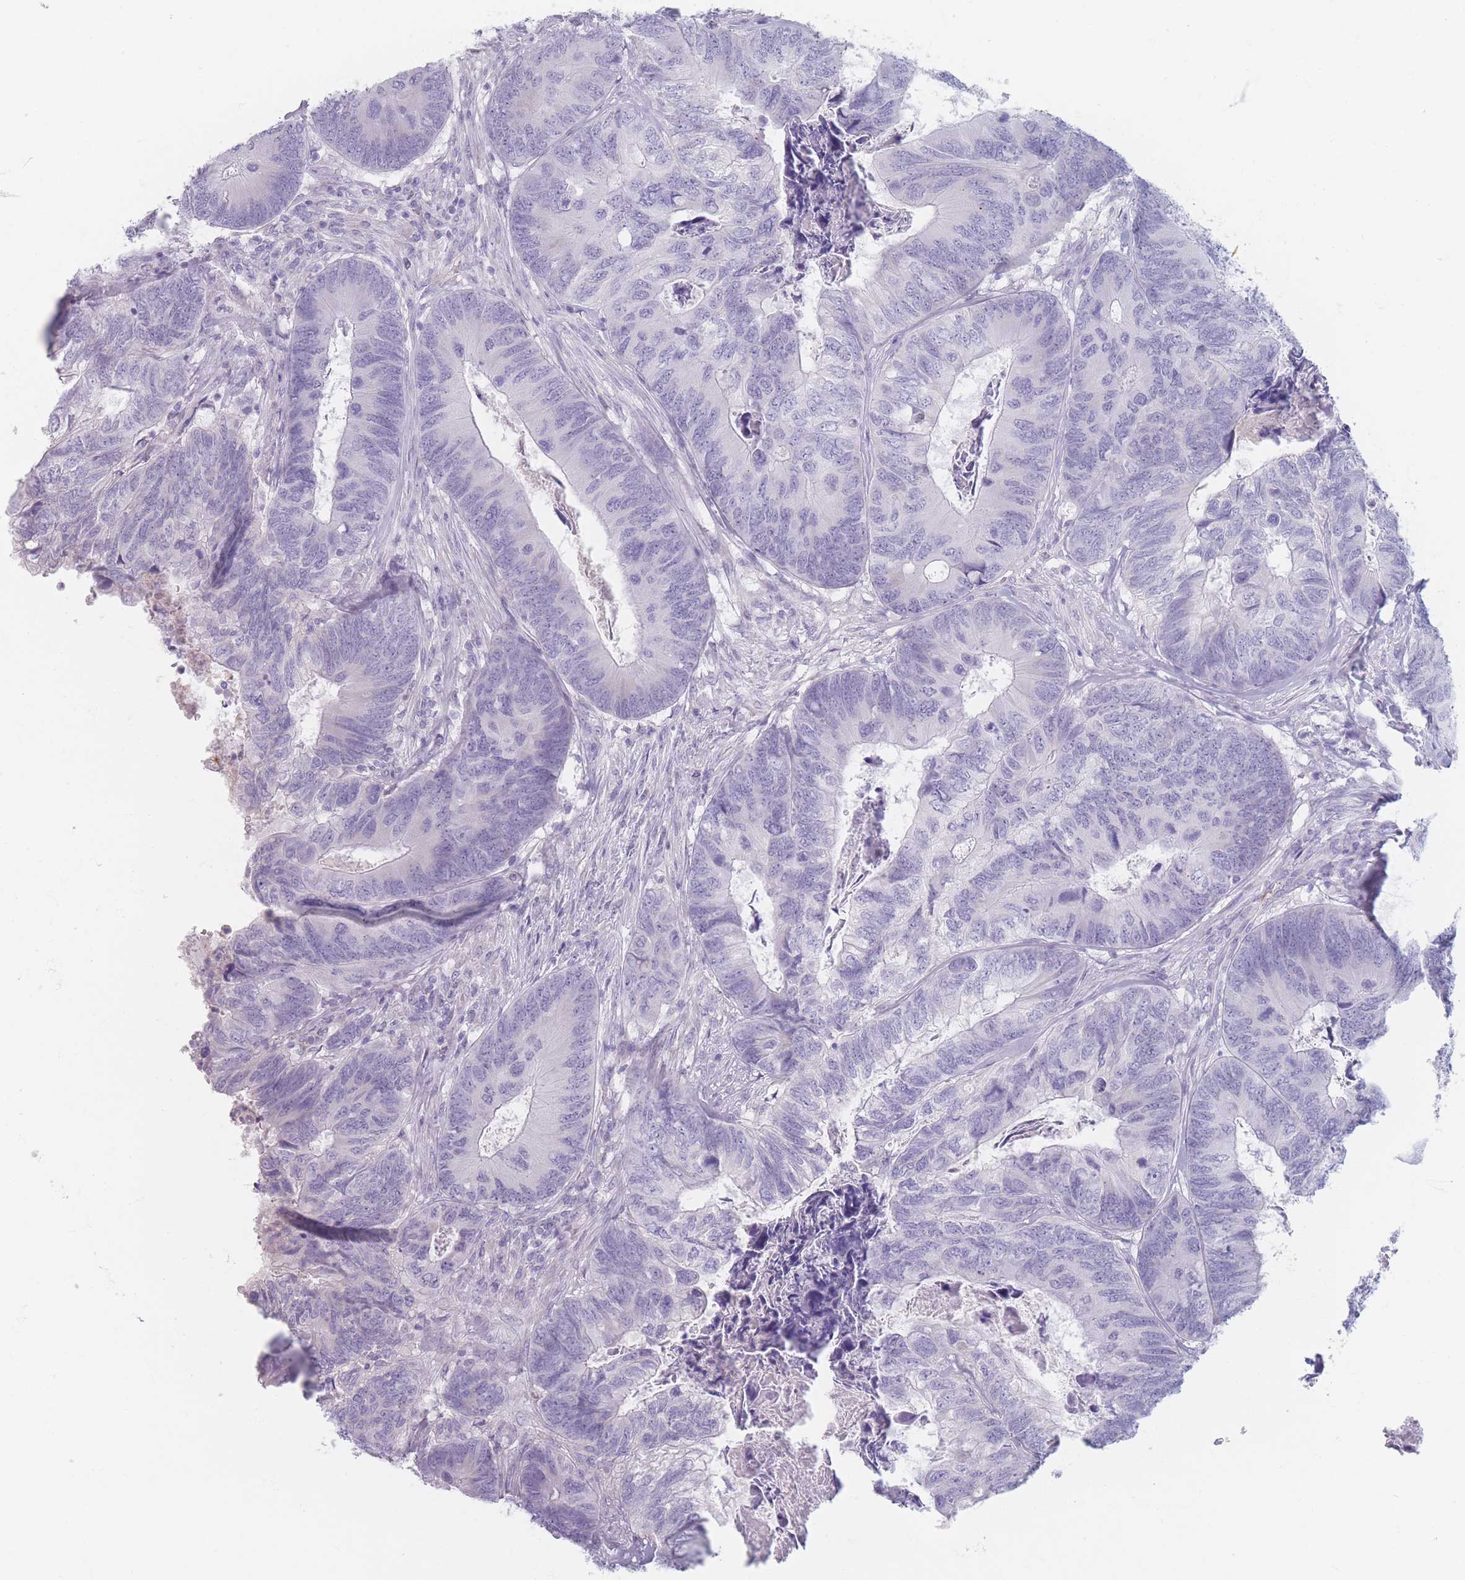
{"staining": {"intensity": "negative", "quantity": "none", "location": "none"}, "tissue": "colorectal cancer", "cell_type": "Tumor cells", "image_type": "cancer", "snomed": [{"axis": "morphology", "description": "Adenocarcinoma, NOS"}, {"axis": "topography", "description": "Colon"}], "caption": "The photomicrograph displays no staining of tumor cells in colorectal cancer.", "gene": "PIGM", "patient": {"sex": "female", "age": 67}}